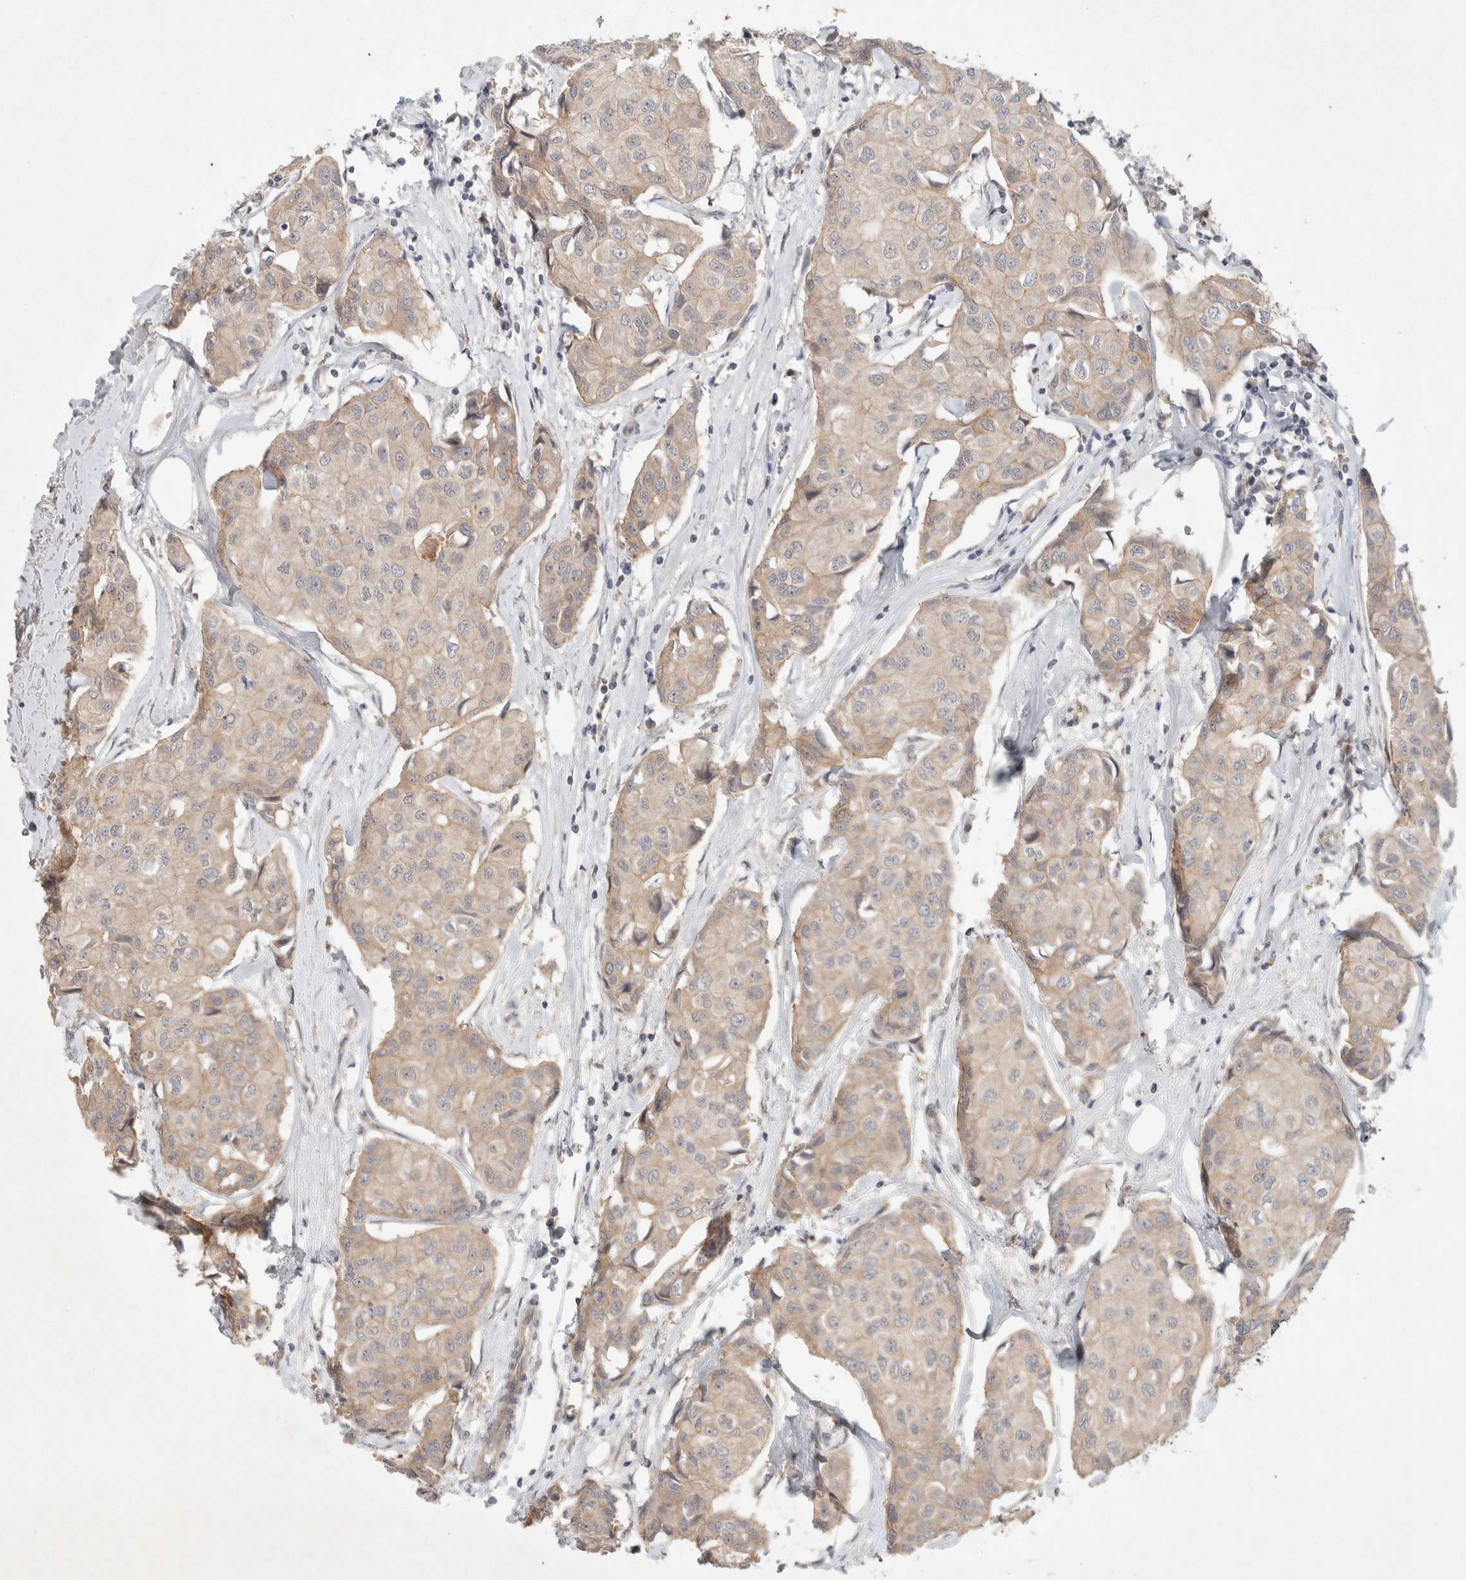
{"staining": {"intensity": "weak", "quantity": ">75%", "location": "cytoplasmic/membranous"}, "tissue": "breast cancer", "cell_type": "Tumor cells", "image_type": "cancer", "snomed": [{"axis": "morphology", "description": "Duct carcinoma"}, {"axis": "topography", "description": "Breast"}], "caption": "The micrograph exhibits staining of breast infiltrating ductal carcinoma, revealing weak cytoplasmic/membranous protein expression (brown color) within tumor cells.", "gene": "RASAL2", "patient": {"sex": "female", "age": 80}}